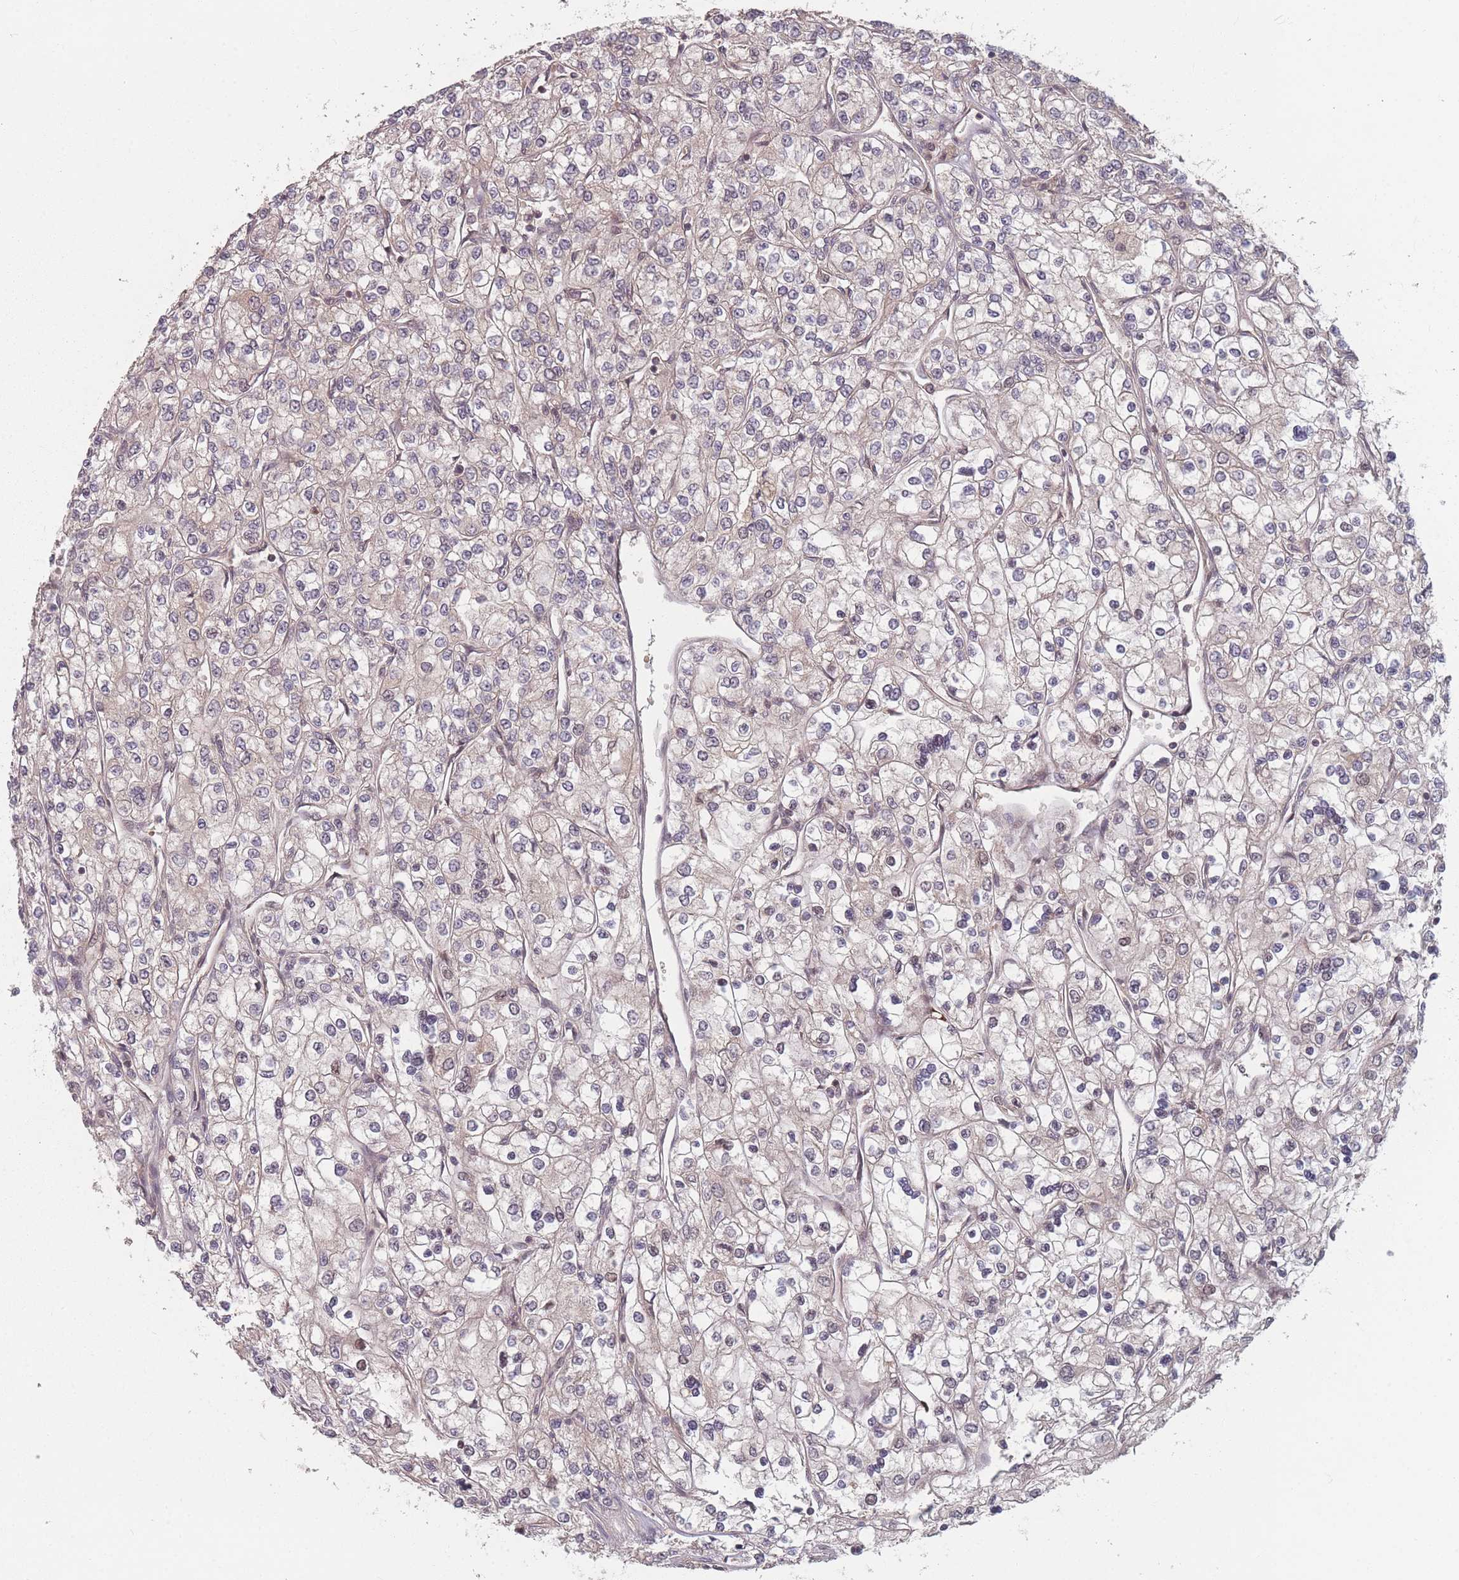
{"staining": {"intensity": "negative", "quantity": "none", "location": "none"}, "tissue": "renal cancer", "cell_type": "Tumor cells", "image_type": "cancer", "snomed": [{"axis": "morphology", "description": "Adenocarcinoma, NOS"}, {"axis": "topography", "description": "Kidney"}], "caption": "The immunohistochemistry photomicrograph has no significant staining in tumor cells of renal cancer (adenocarcinoma) tissue.", "gene": "HAGH", "patient": {"sex": "male", "age": 80}}